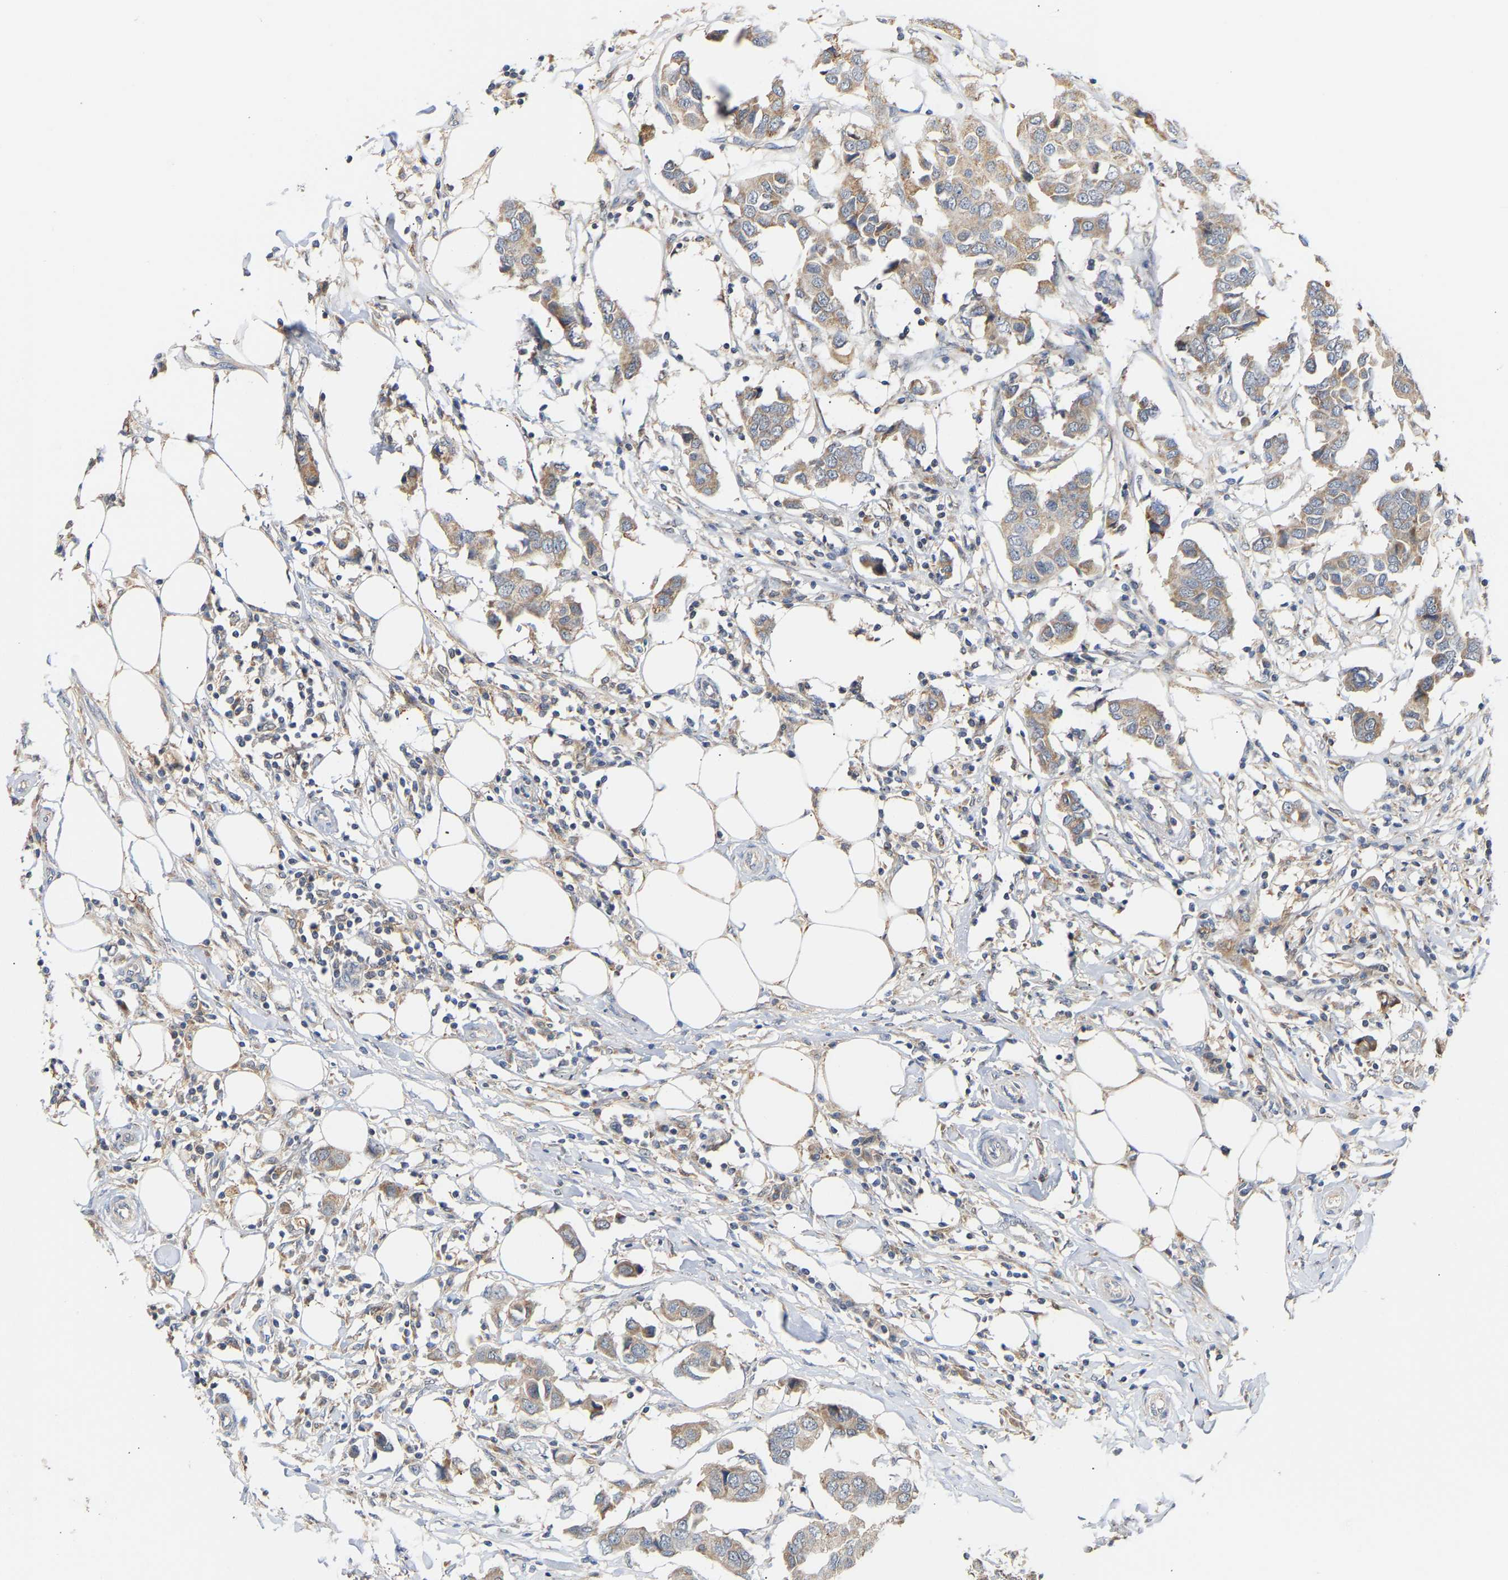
{"staining": {"intensity": "weak", "quantity": "25%-75%", "location": "cytoplasmic/membranous"}, "tissue": "breast cancer", "cell_type": "Tumor cells", "image_type": "cancer", "snomed": [{"axis": "morphology", "description": "Duct carcinoma"}, {"axis": "topography", "description": "Breast"}], "caption": "This photomicrograph shows breast cancer stained with IHC to label a protein in brown. The cytoplasmic/membranous of tumor cells show weak positivity for the protein. Nuclei are counter-stained blue.", "gene": "TPMT", "patient": {"sex": "female", "age": 80}}